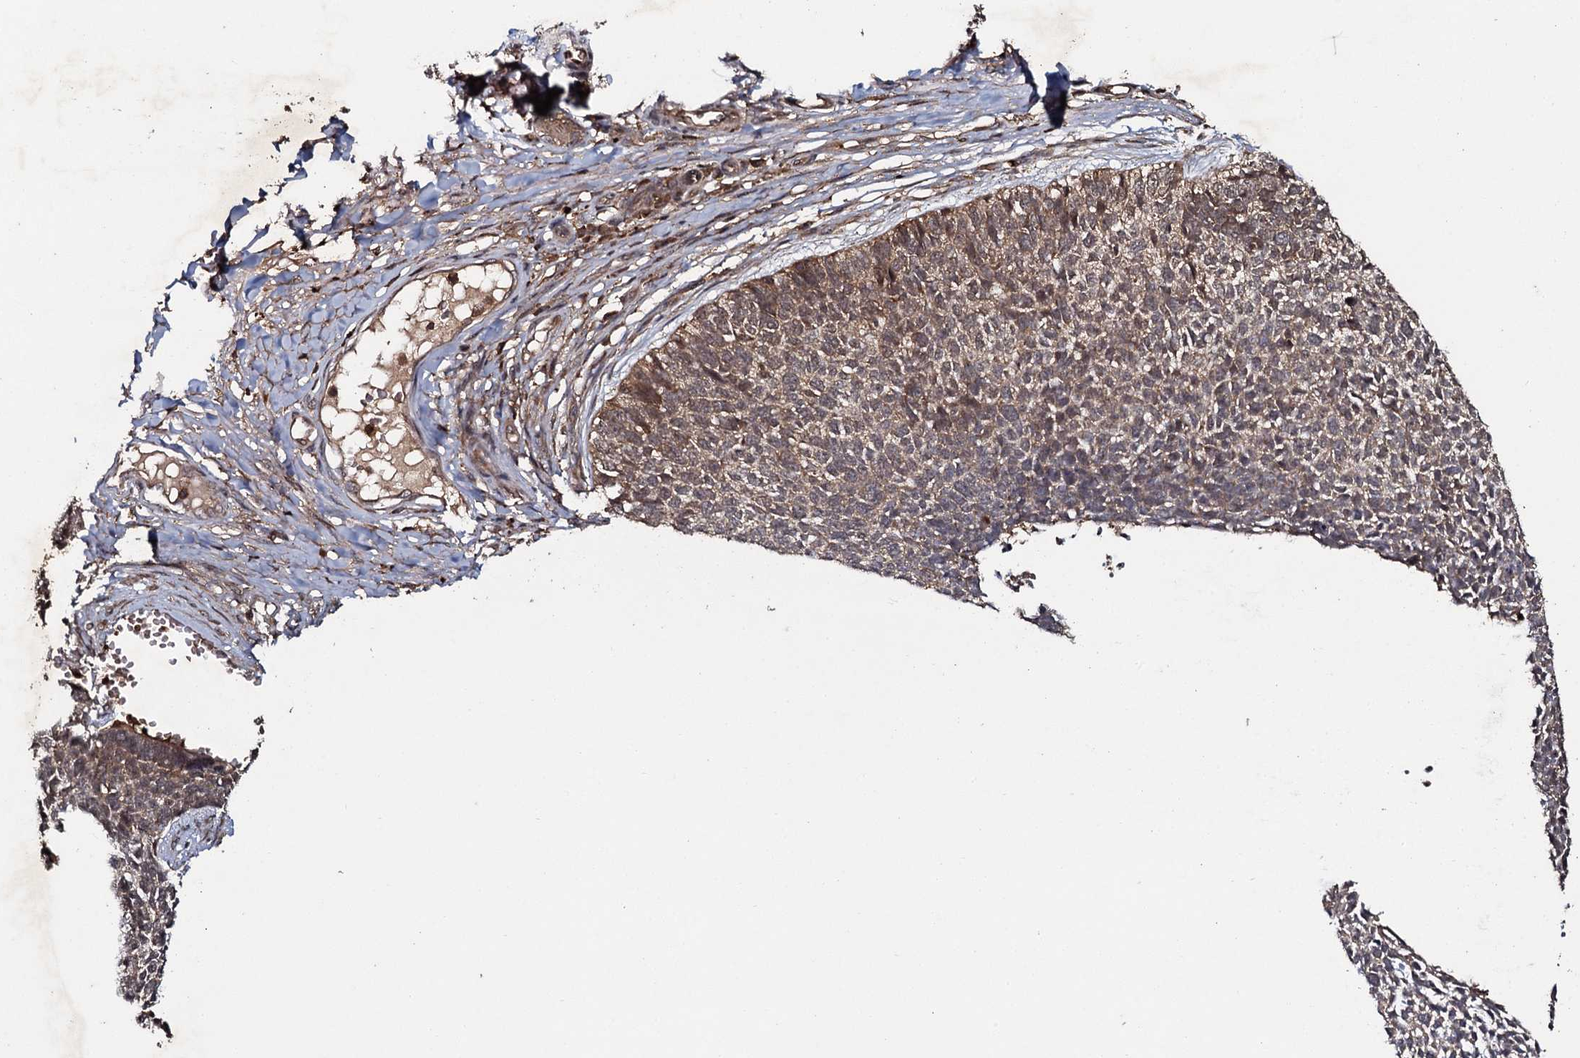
{"staining": {"intensity": "moderate", "quantity": "25%-75%", "location": "cytoplasmic/membranous"}, "tissue": "skin cancer", "cell_type": "Tumor cells", "image_type": "cancer", "snomed": [{"axis": "morphology", "description": "Basal cell carcinoma"}, {"axis": "topography", "description": "Skin"}], "caption": "The photomicrograph reveals a brown stain indicating the presence of a protein in the cytoplasmic/membranous of tumor cells in basal cell carcinoma (skin). (DAB (3,3'-diaminobenzidine) = brown stain, brightfield microscopy at high magnification).", "gene": "ADGRG3", "patient": {"sex": "female", "age": 84}}